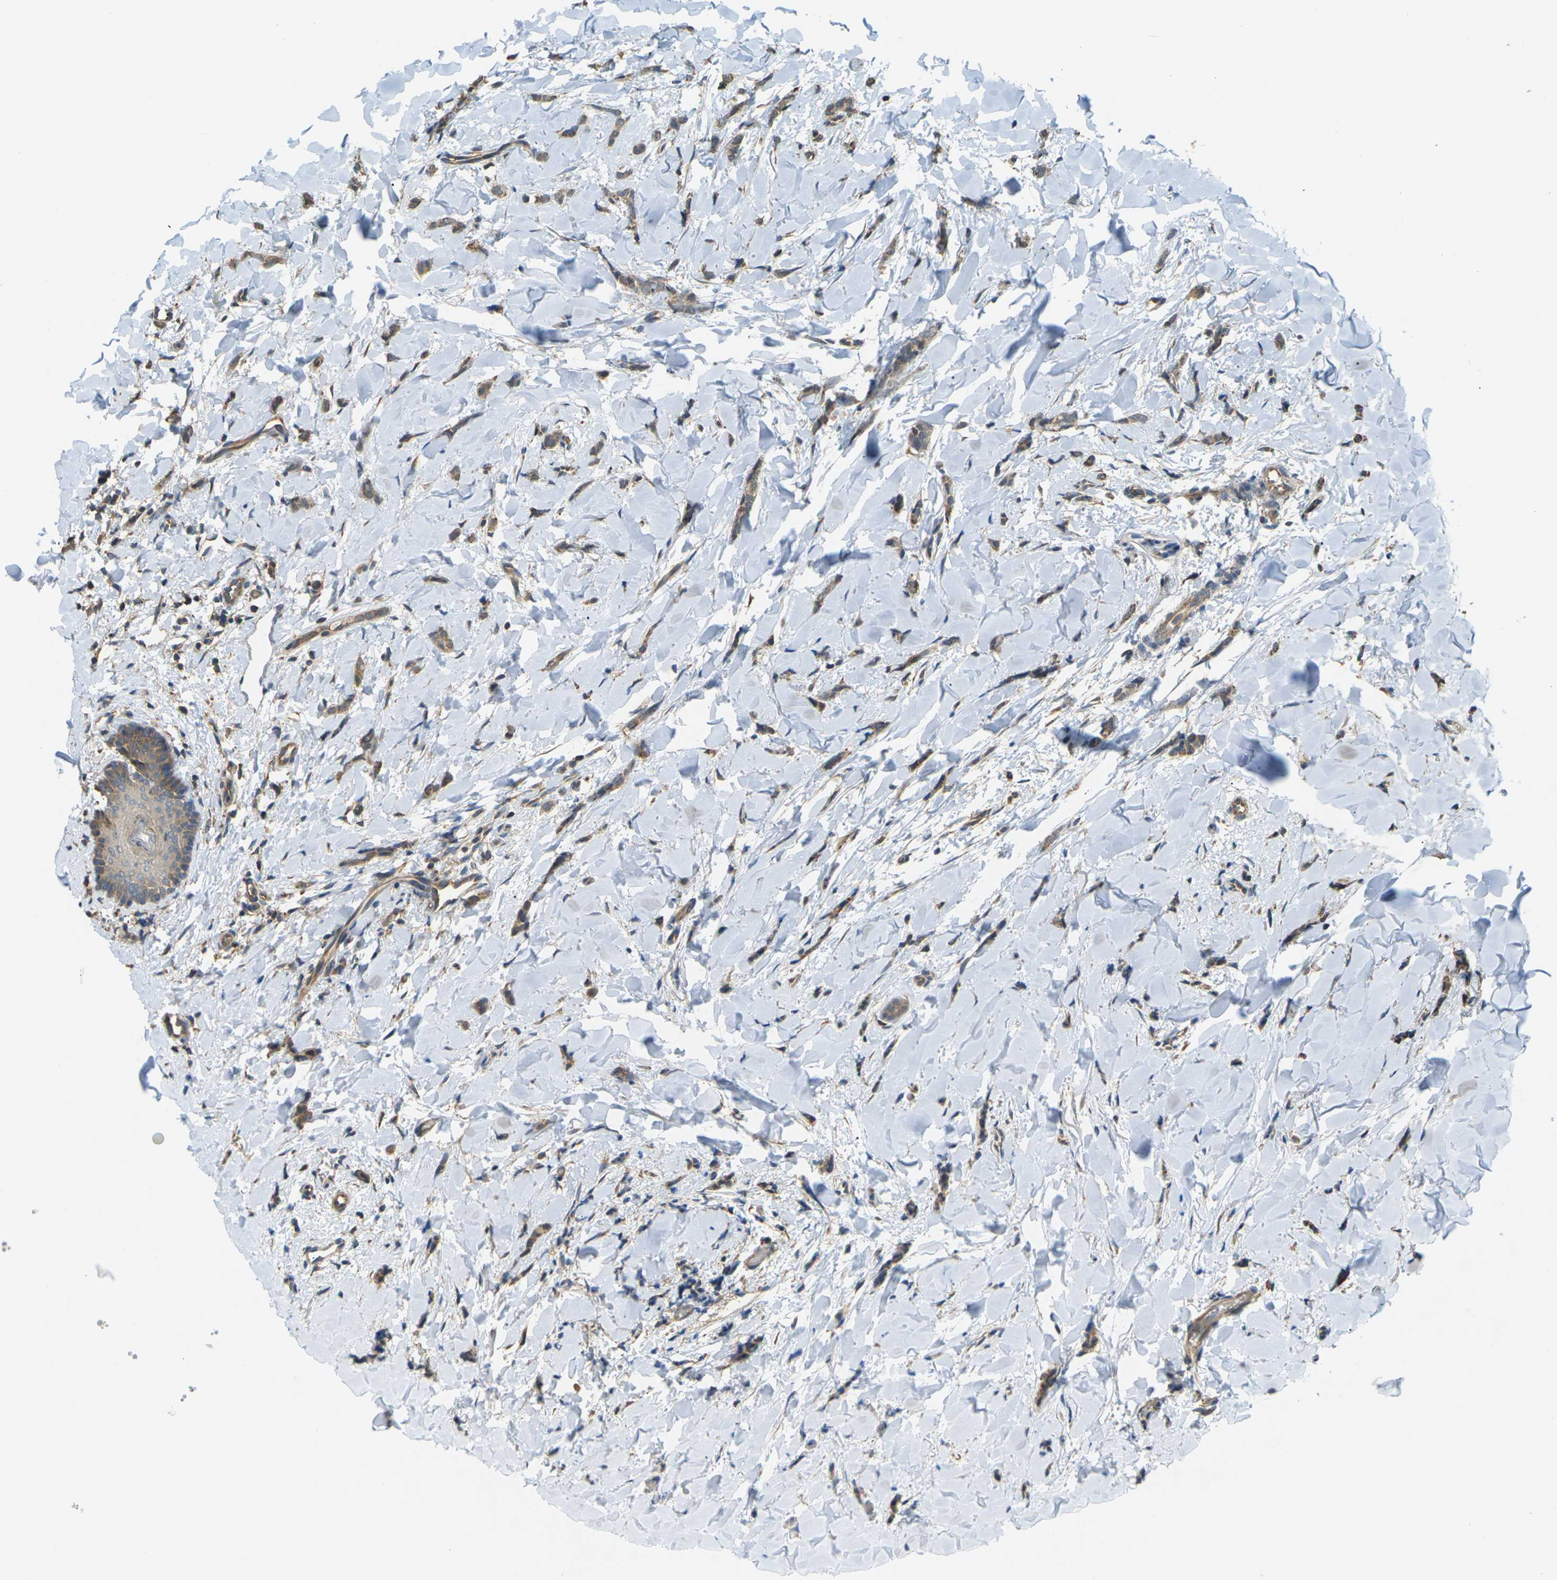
{"staining": {"intensity": "moderate", "quantity": ">75%", "location": "cytoplasmic/membranous"}, "tissue": "breast cancer", "cell_type": "Tumor cells", "image_type": "cancer", "snomed": [{"axis": "morphology", "description": "Lobular carcinoma"}, {"axis": "topography", "description": "Skin"}, {"axis": "topography", "description": "Breast"}], "caption": "This histopathology image demonstrates IHC staining of breast cancer (lobular carcinoma), with medium moderate cytoplasmic/membranous expression in approximately >75% of tumor cells.", "gene": "KSR1", "patient": {"sex": "female", "age": 46}}